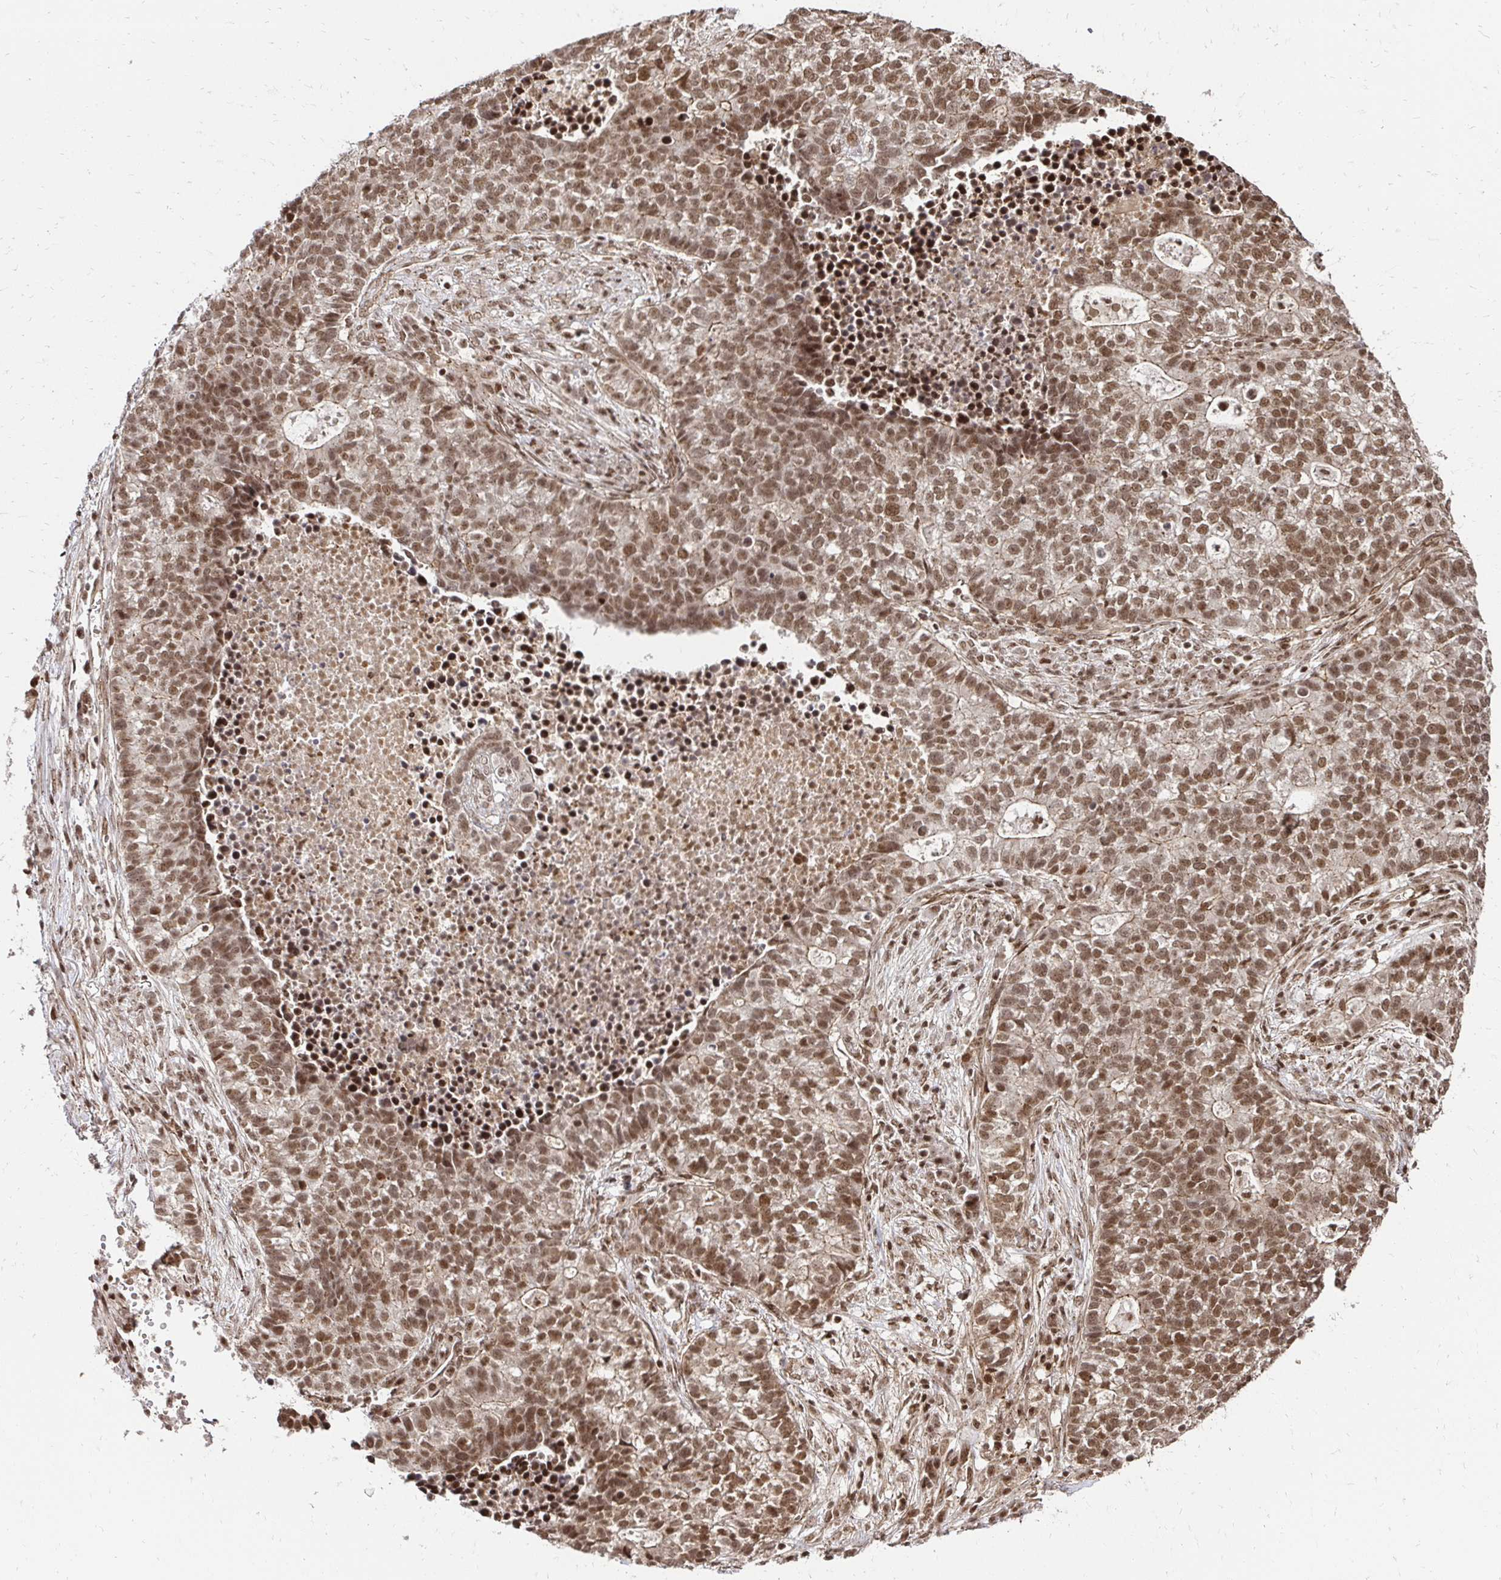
{"staining": {"intensity": "moderate", "quantity": ">75%", "location": "nuclear"}, "tissue": "lung cancer", "cell_type": "Tumor cells", "image_type": "cancer", "snomed": [{"axis": "morphology", "description": "Adenocarcinoma, NOS"}, {"axis": "topography", "description": "Lung"}], "caption": "IHC of lung adenocarcinoma exhibits medium levels of moderate nuclear expression in approximately >75% of tumor cells. The staining was performed using DAB (3,3'-diaminobenzidine) to visualize the protein expression in brown, while the nuclei were stained in blue with hematoxylin (Magnification: 20x).", "gene": "GLYR1", "patient": {"sex": "male", "age": 57}}